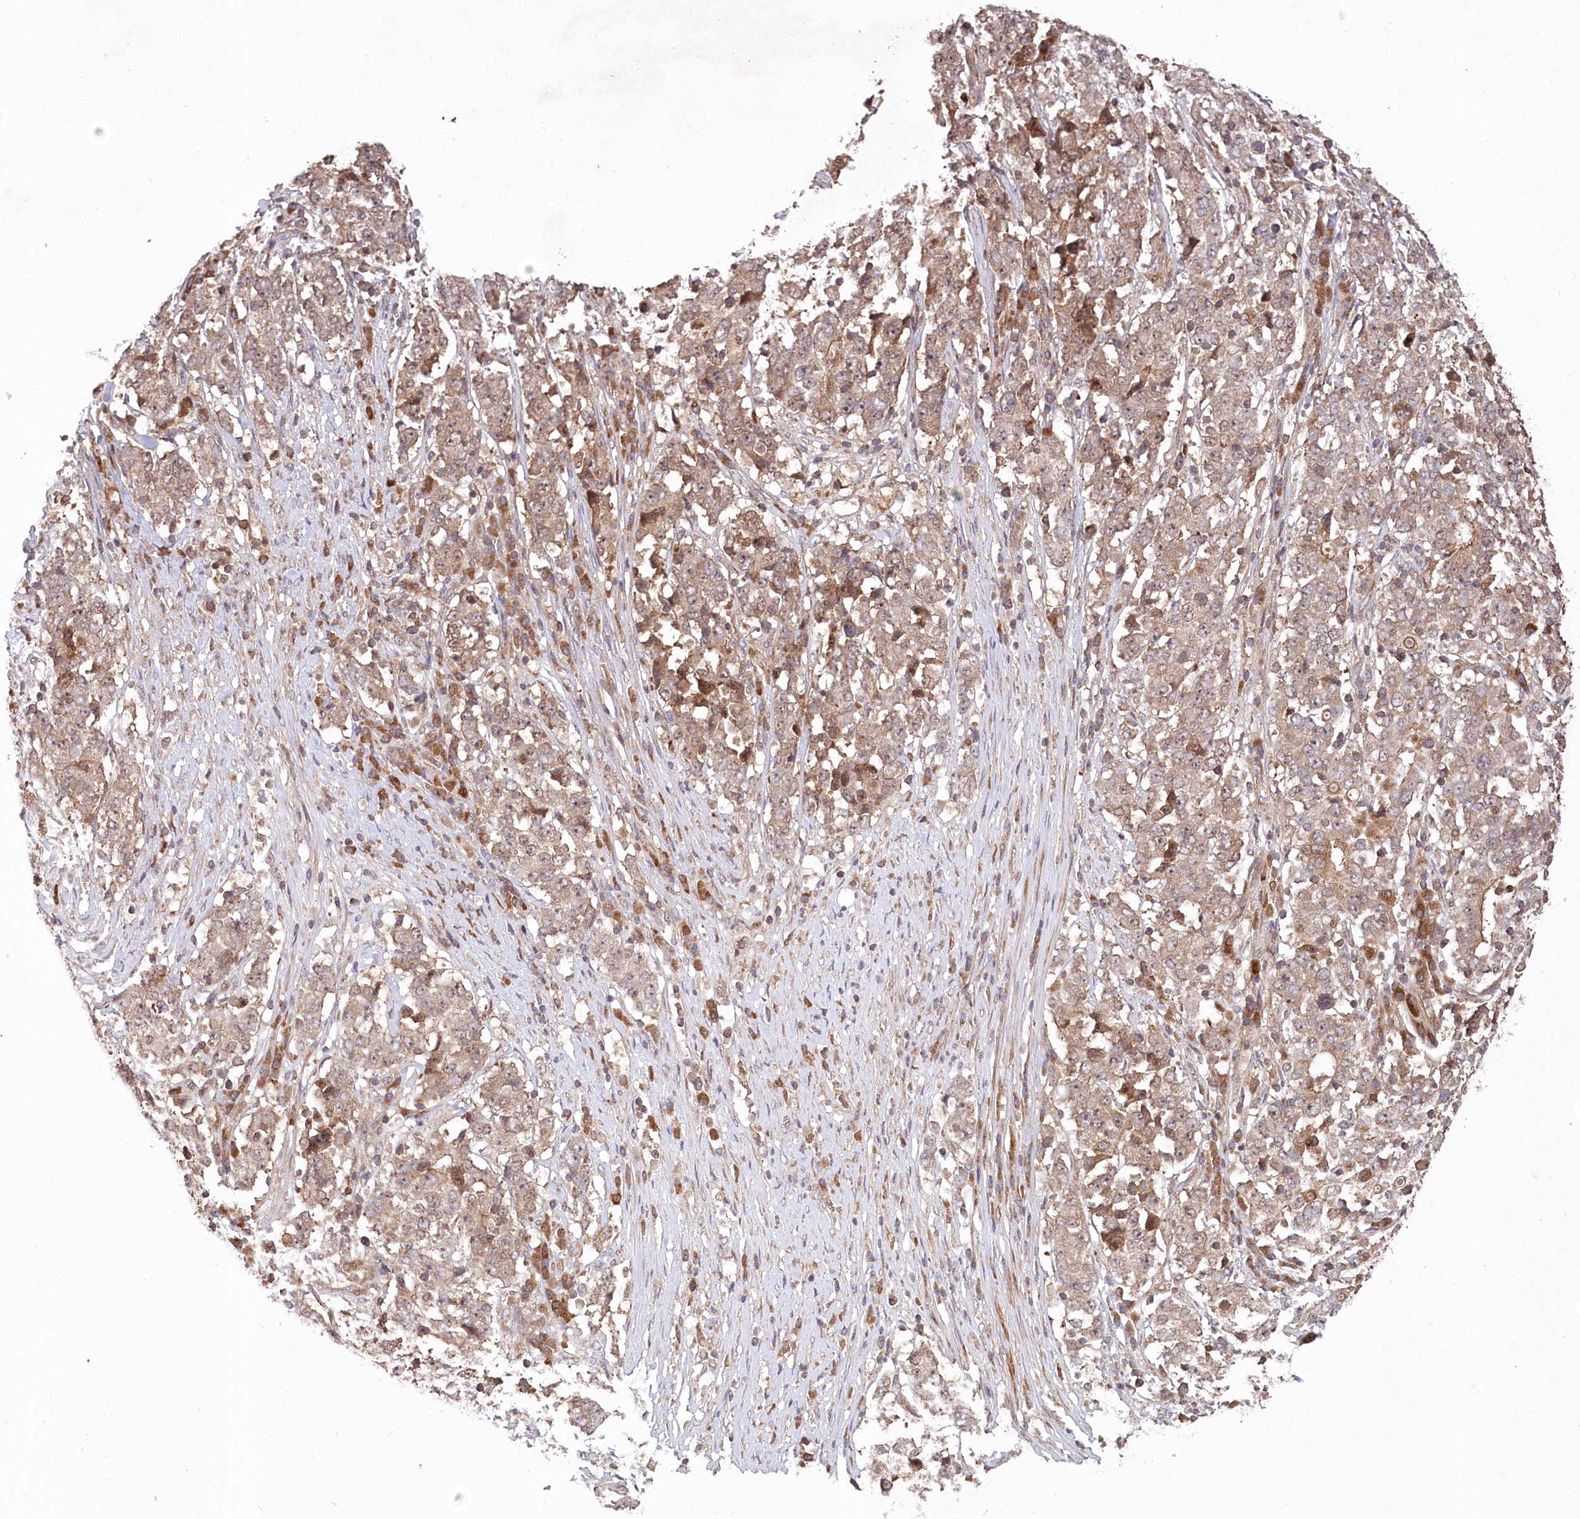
{"staining": {"intensity": "moderate", "quantity": "25%-75%", "location": "cytoplasmic/membranous"}, "tissue": "stomach cancer", "cell_type": "Tumor cells", "image_type": "cancer", "snomed": [{"axis": "morphology", "description": "Adenocarcinoma, NOS"}, {"axis": "topography", "description": "Stomach"}], "caption": "DAB (3,3'-diaminobenzidine) immunohistochemical staining of stomach cancer (adenocarcinoma) displays moderate cytoplasmic/membranous protein positivity in approximately 25%-75% of tumor cells. (brown staining indicates protein expression, while blue staining denotes nuclei).", "gene": "TBCA", "patient": {"sex": "male", "age": 59}}